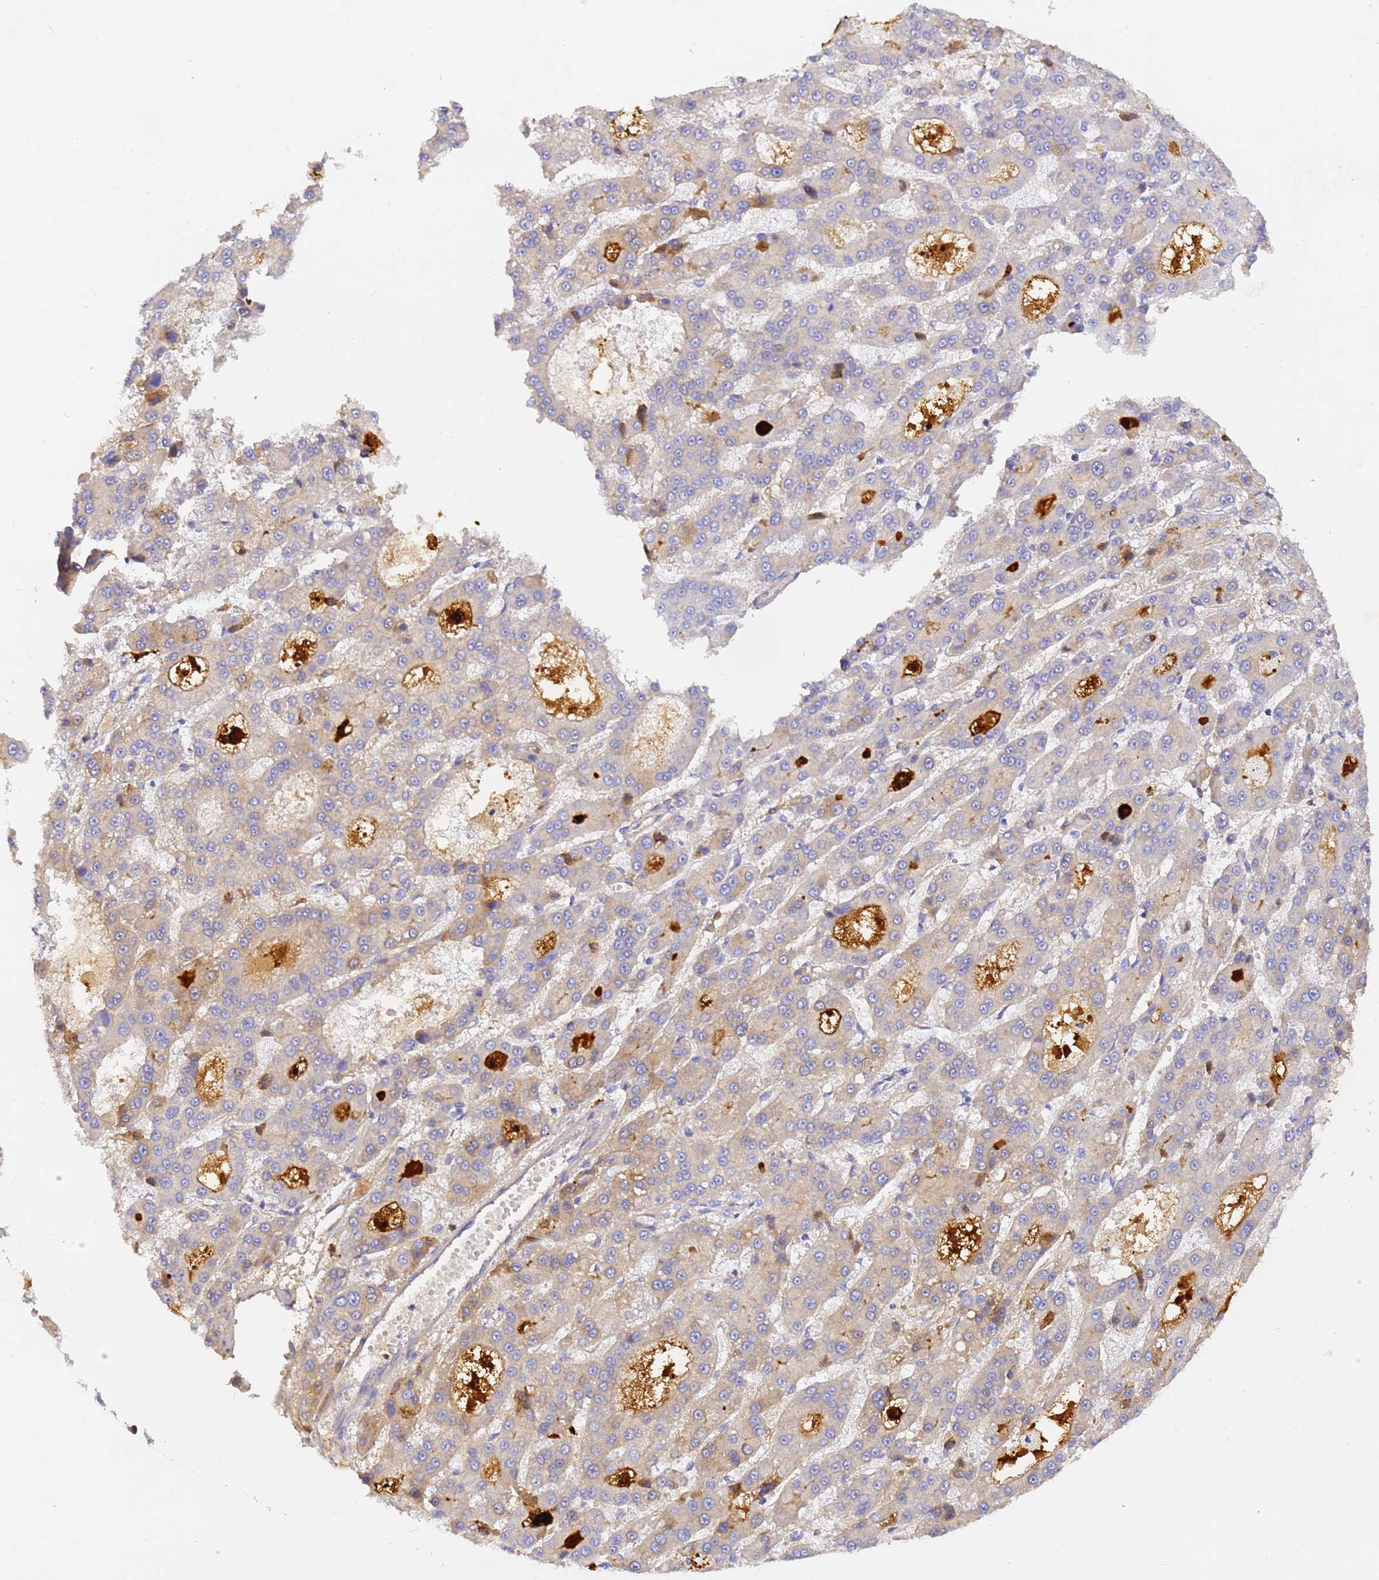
{"staining": {"intensity": "weak", "quantity": ">75%", "location": "cytoplasmic/membranous"}, "tissue": "liver cancer", "cell_type": "Tumor cells", "image_type": "cancer", "snomed": [{"axis": "morphology", "description": "Carcinoma, Hepatocellular, NOS"}, {"axis": "topography", "description": "Liver"}], "caption": "Protein expression analysis of liver cancer (hepatocellular carcinoma) reveals weak cytoplasmic/membranous positivity in approximately >75% of tumor cells. The staining was performed using DAB (3,3'-diaminobenzidine) to visualize the protein expression in brown, while the nuclei were stained in blue with hematoxylin (Magnification: 20x).", "gene": "CFHR2", "patient": {"sex": "male", "age": 70}}